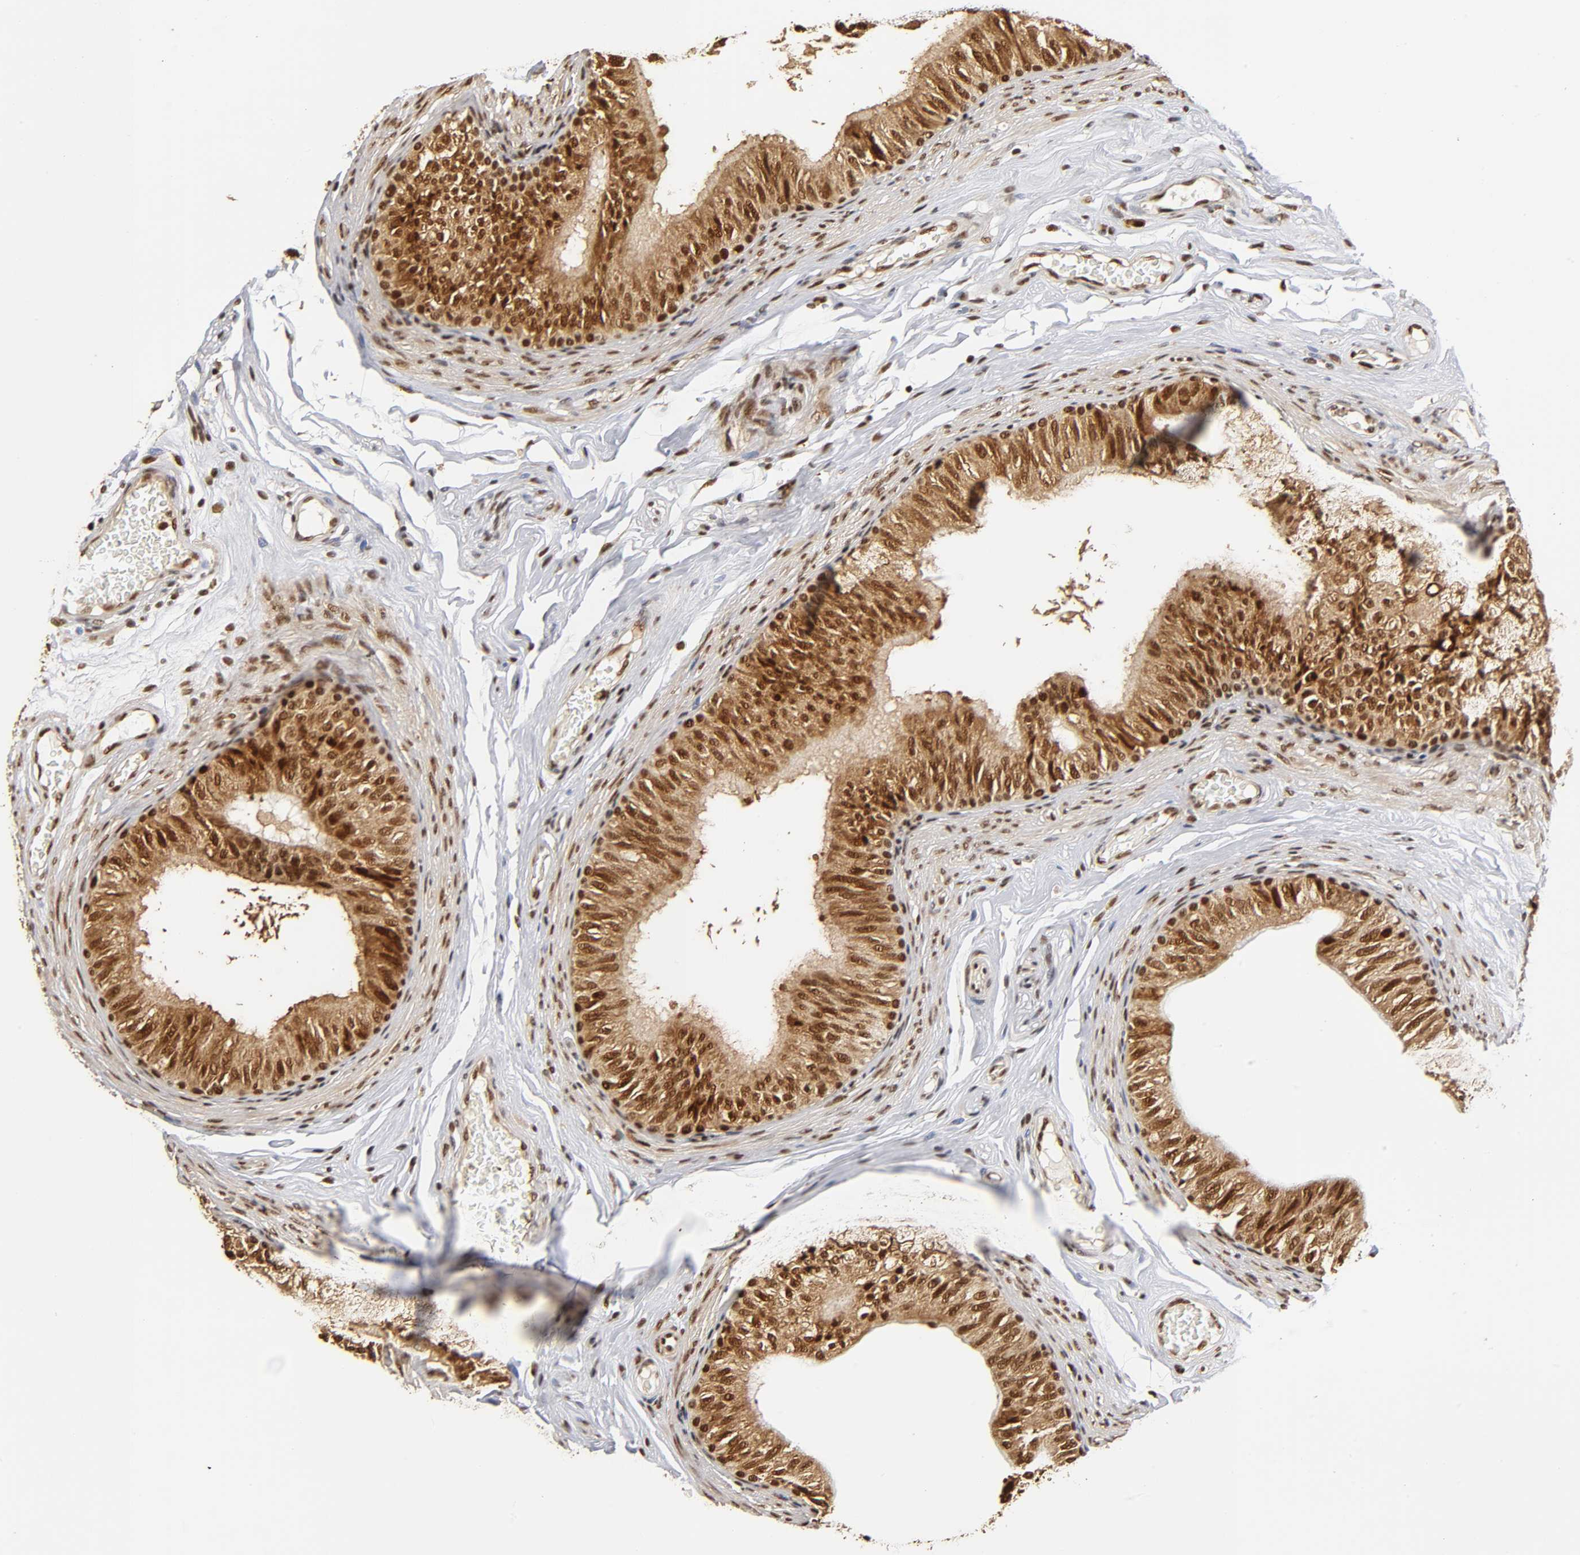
{"staining": {"intensity": "strong", "quantity": ">75%", "location": "cytoplasmic/membranous,nuclear"}, "tissue": "epididymis", "cell_type": "Glandular cells", "image_type": "normal", "snomed": [{"axis": "morphology", "description": "Normal tissue, NOS"}, {"axis": "topography", "description": "Testis"}, {"axis": "topography", "description": "Epididymis"}], "caption": "This micrograph exhibits unremarkable epididymis stained with immunohistochemistry (IHC) to label a protein in brown. The cytoplasmic/membranous,nuclear of glandular cells show strong positivity for the protein. Nuclei are counter-stained blue.", "gene": "RNF122", "patient": {"sex": "male", "age": 36}}